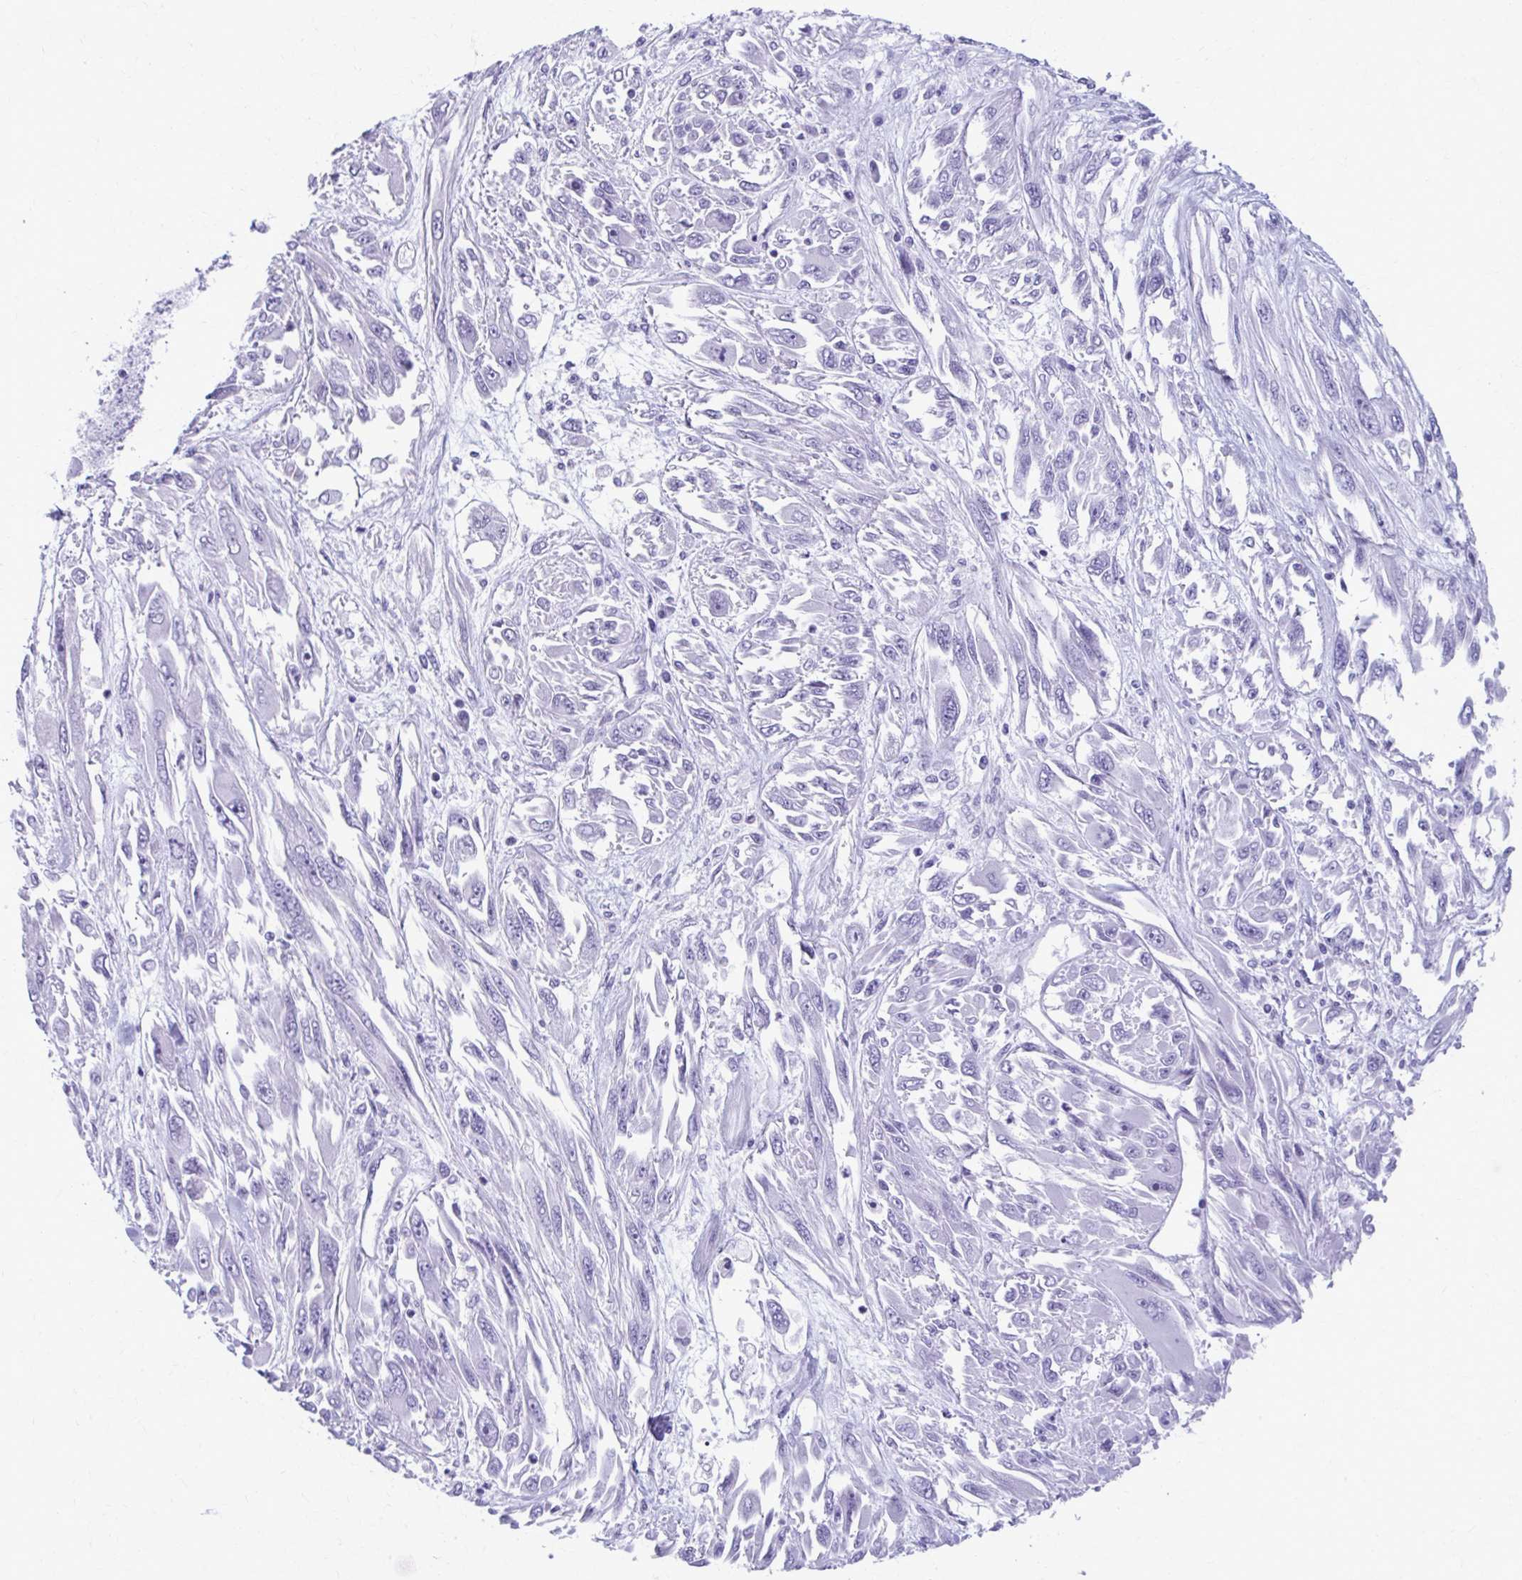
{"staining": {"intensity": "negative", "quantity": "none", "location": "none"}, "tissue": "melanoma", "cell_type": "Tumor cells", "image_type": "cancer", "snomed": [{"axis": "morphology", "description": "Malignant melanoma, NOS"}, {"axis": "topography", "description": "Skin"}], "caption": "Tumor cells show no significant positivity in melanoma.", "gene": "MPLKIP", "patient": {"sex": "female", "age": 91}}